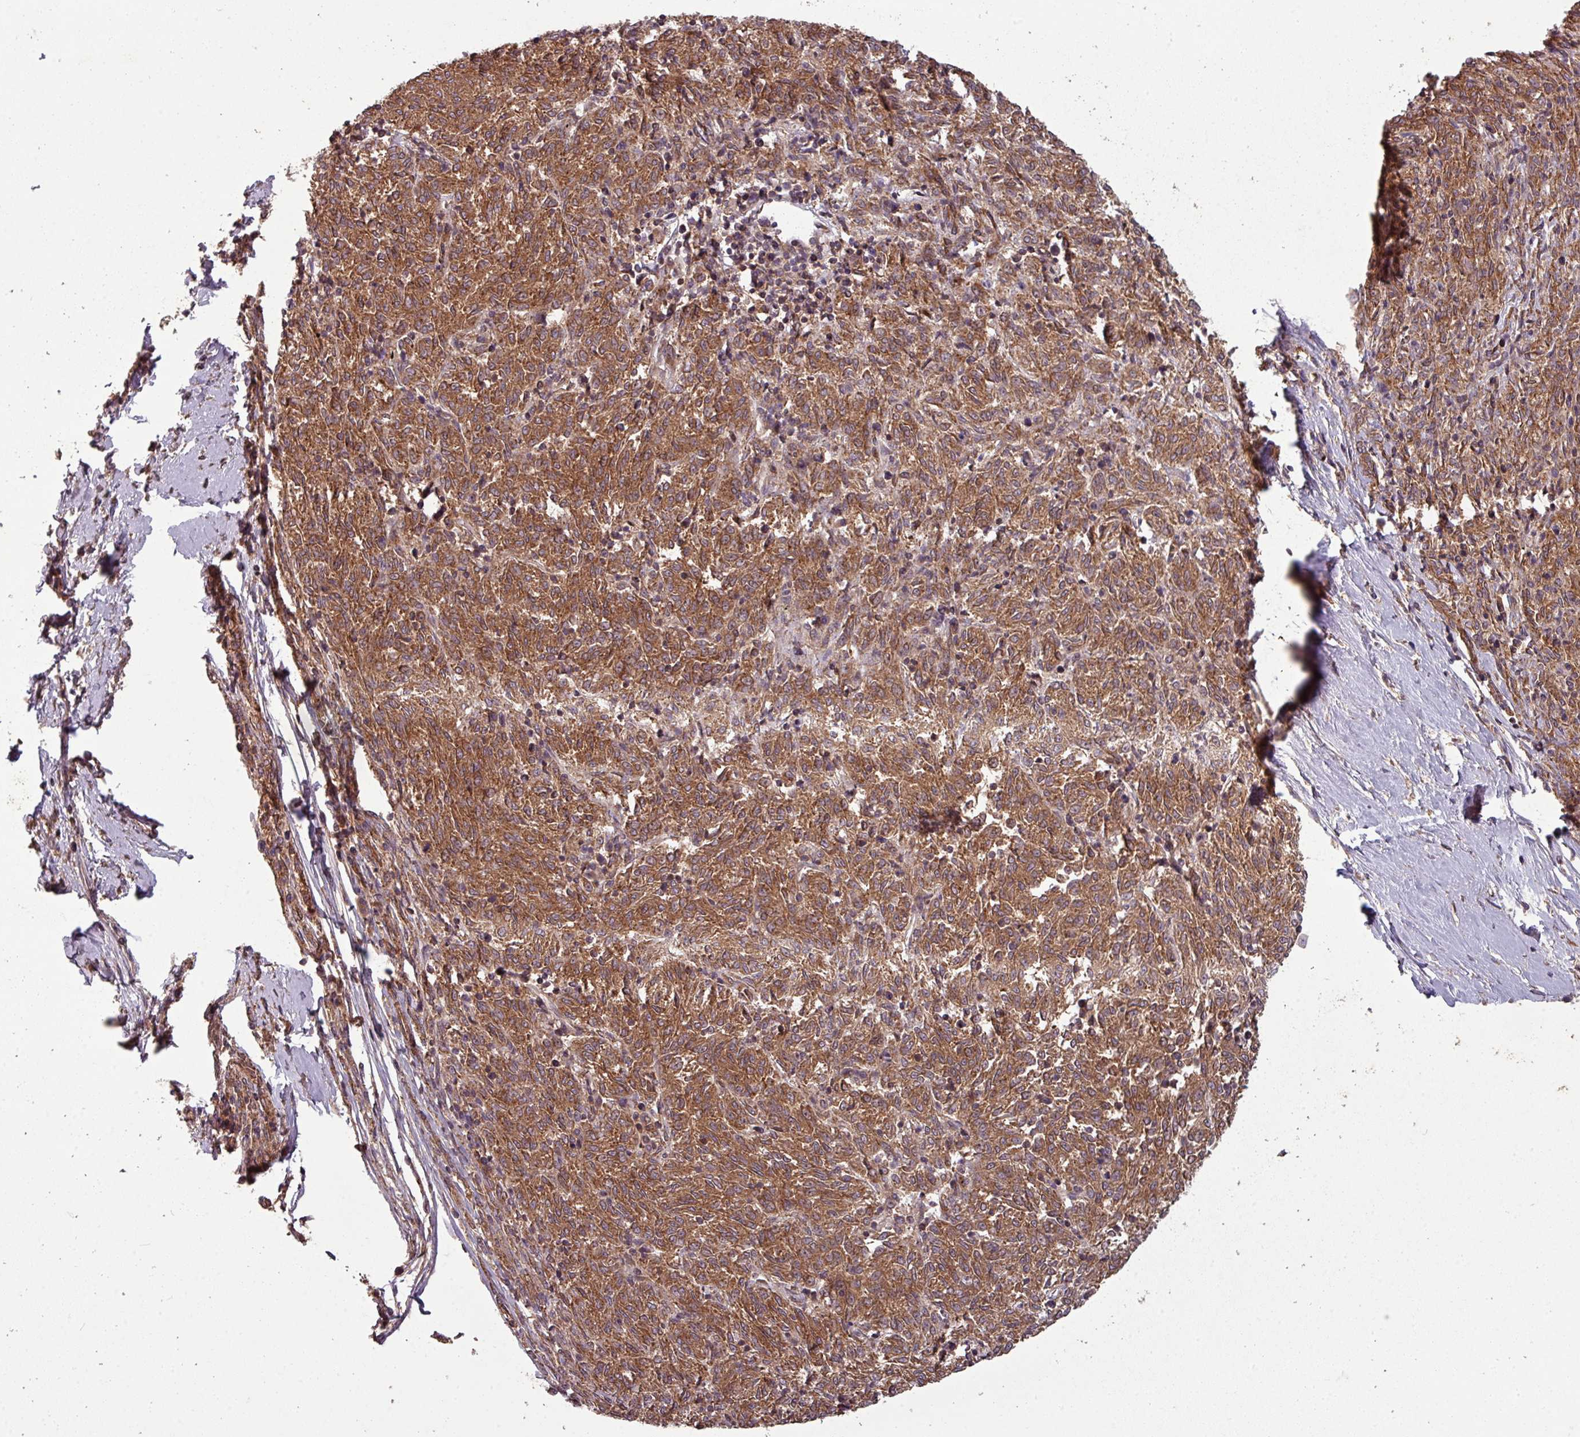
{"staining": {"intensity": "strong", "quantity": ">75%", "location": "cytoplasmic/membranous"}, "tissue": "melanoma", "cell_type": "Tumor cells", "image_type": "cancer", "snomed": [{"axis": "morphology", "description": "Malignant melanoma, NOS"}, {"axis": "topography", "description": "Skin"}], "caption": "This image exhibits immunohistochemistry staining of human melanoma, with high strong cytoplasmic/membranous positivity in about >75% of tumor cells.", "gene": "GSKIP", "patient": {"sex": "female", "age": 72}}